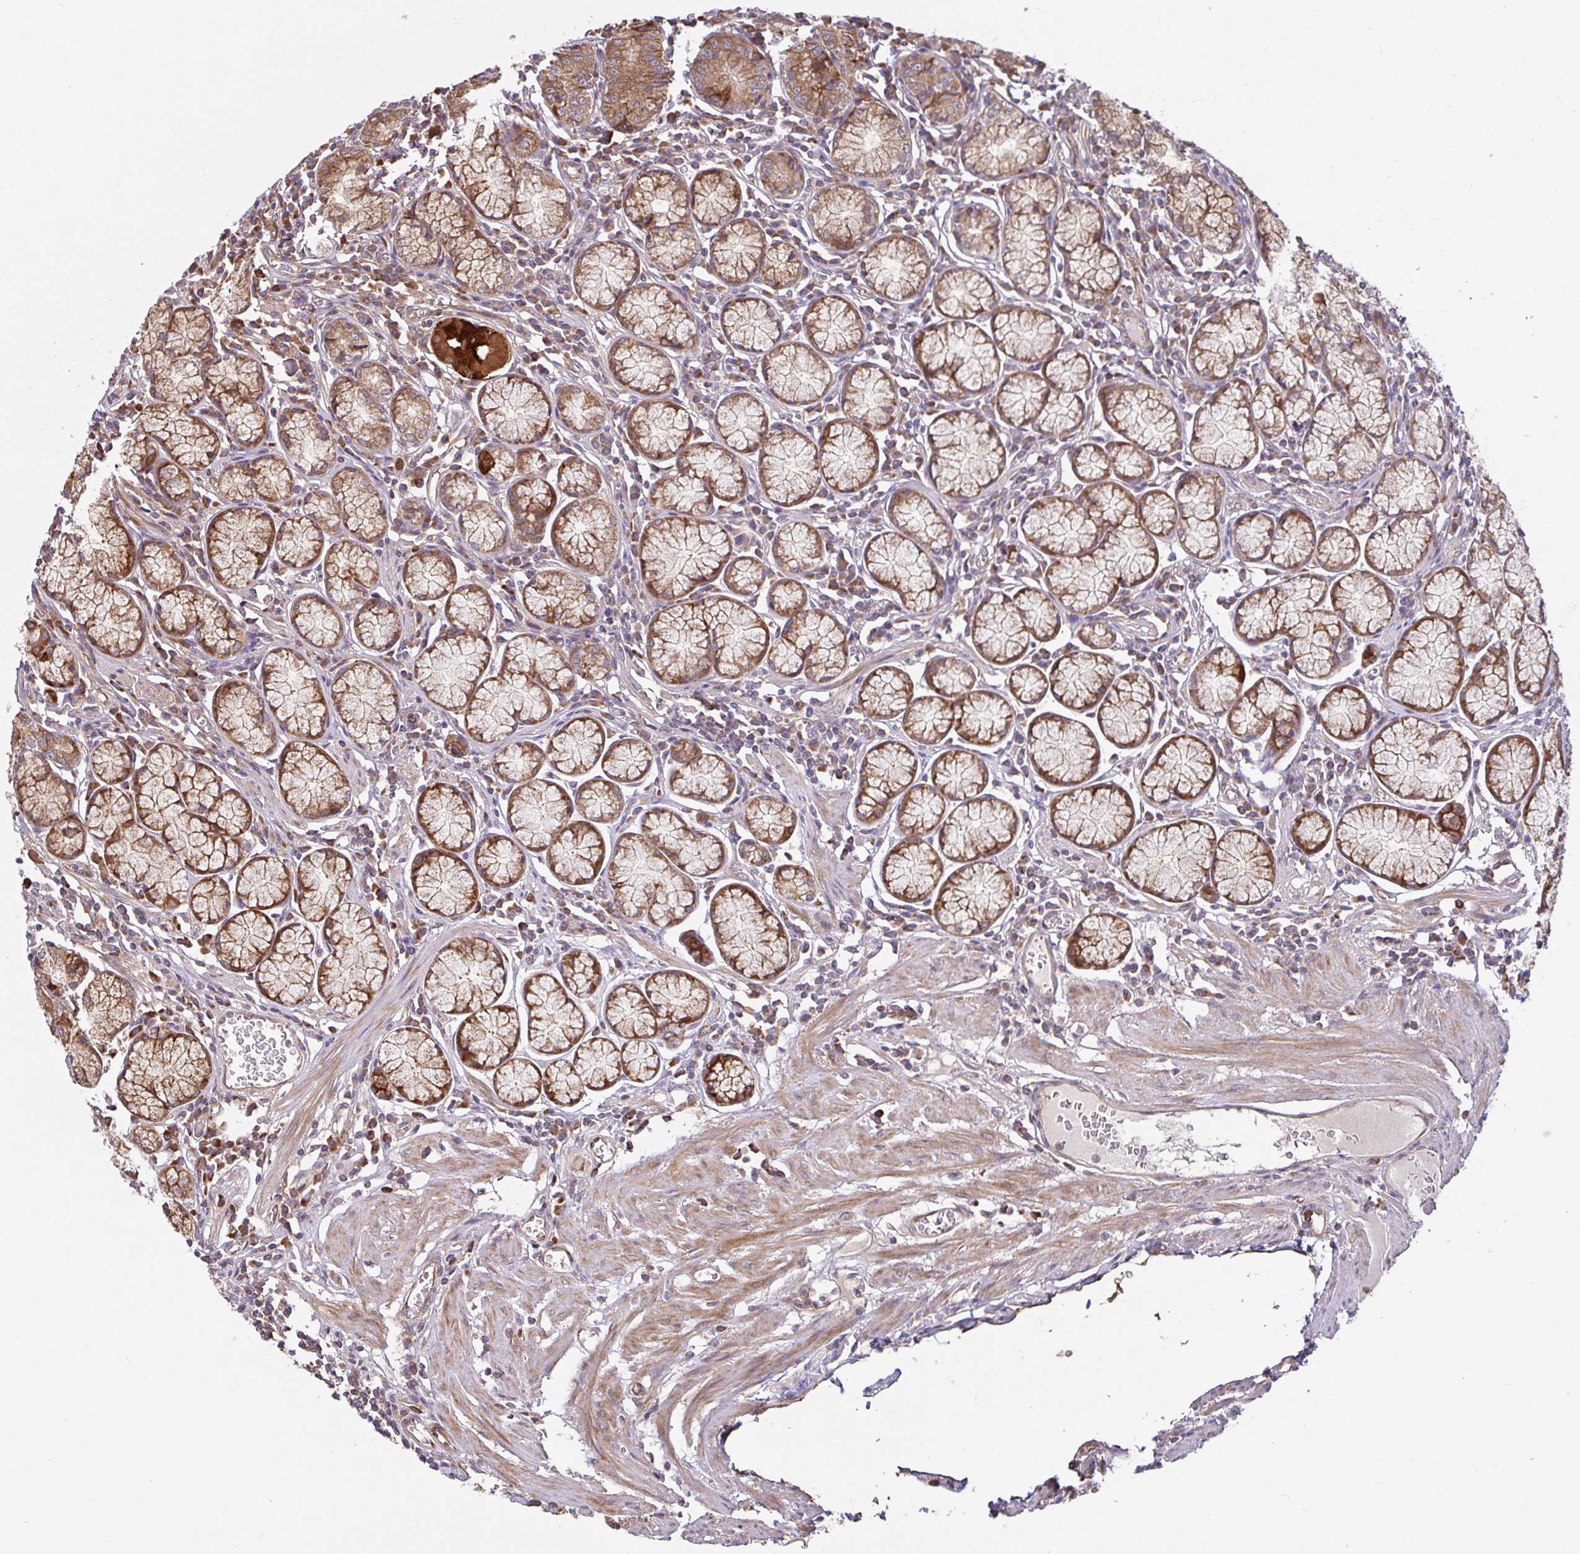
{"staining": {"intensity": "strong", "quantity": "25%-75%", "location": "cytoplasmic/membranous"}, "tissue": "stomach", "cell_type": "Glandular cells", "image_type": "normal", "snomed": [{"axis": "morphology", "description": "Normal tissue, NOS"}, {"axis": "topography", "description": "Stomach"}], "caption": "Strong cytoplasmic/membranous staining for a protein is appreciated in approximately 25%-75% of glandular cells of normal stomach using IHC.", "gene": "NTPCR", "patient": {"sex": "male", "age": 55}}